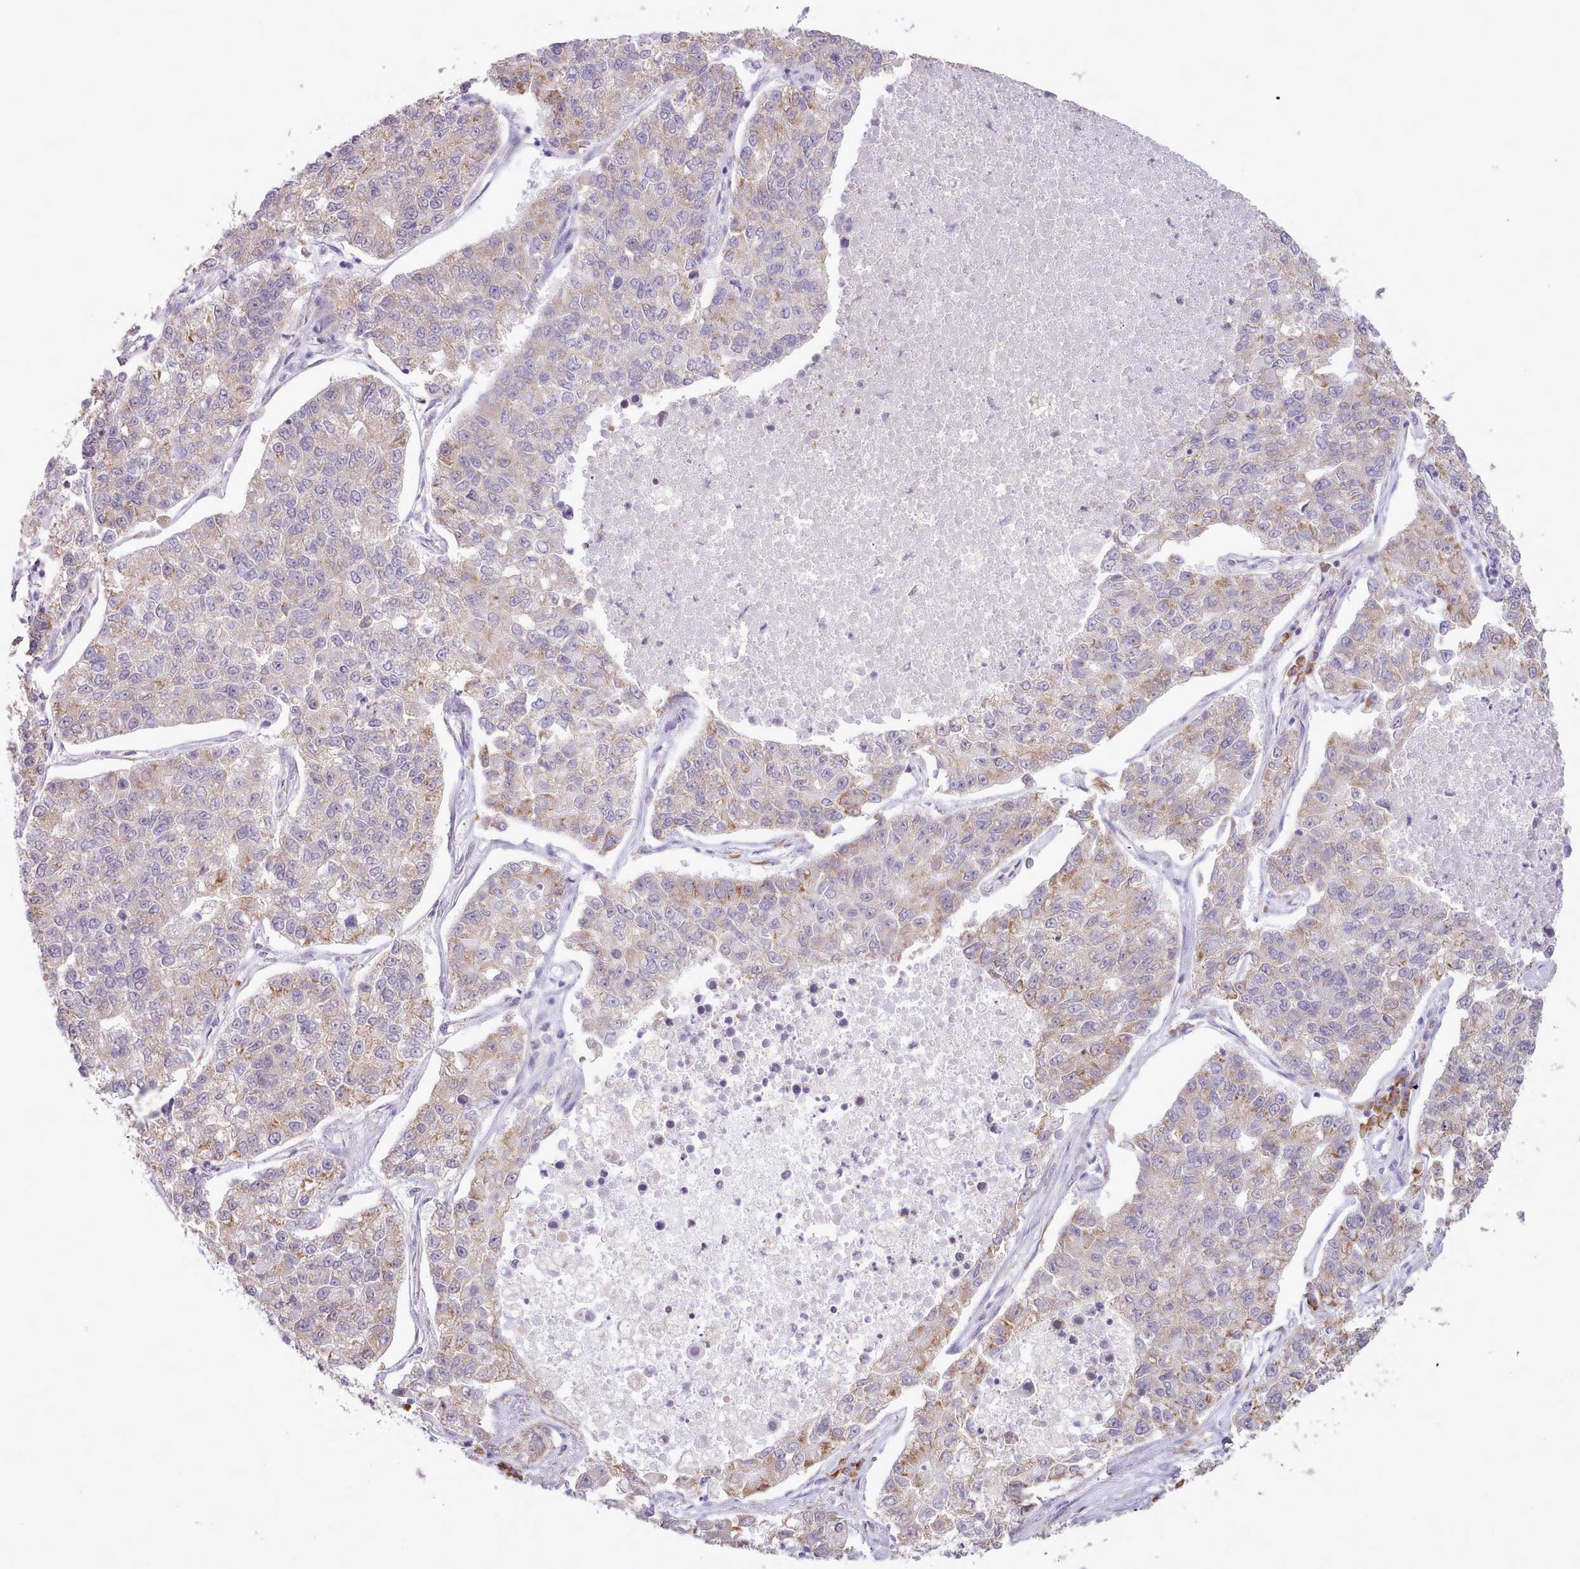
{"staining": {"intensity": "weak", "quantity": "25%-75%", "location": "cytoplasmic/membranous"}, "tissue": "lung cancer", "cell_type": "Tumor cells", "image_type": "cancer", "snomed": [{"axis": "morphology", "description": "Adenocarcinoma, NOS"}, {"axis": "topography", "description": "Lung"}], "caption": "Human lung cancer stained with a brown dye displays weak cytoplasmic/membranous positive staining in about 25%-75% of tumor cells.", "gene": "SEC61B", "patient": {"sex": "male", "age": 49}}